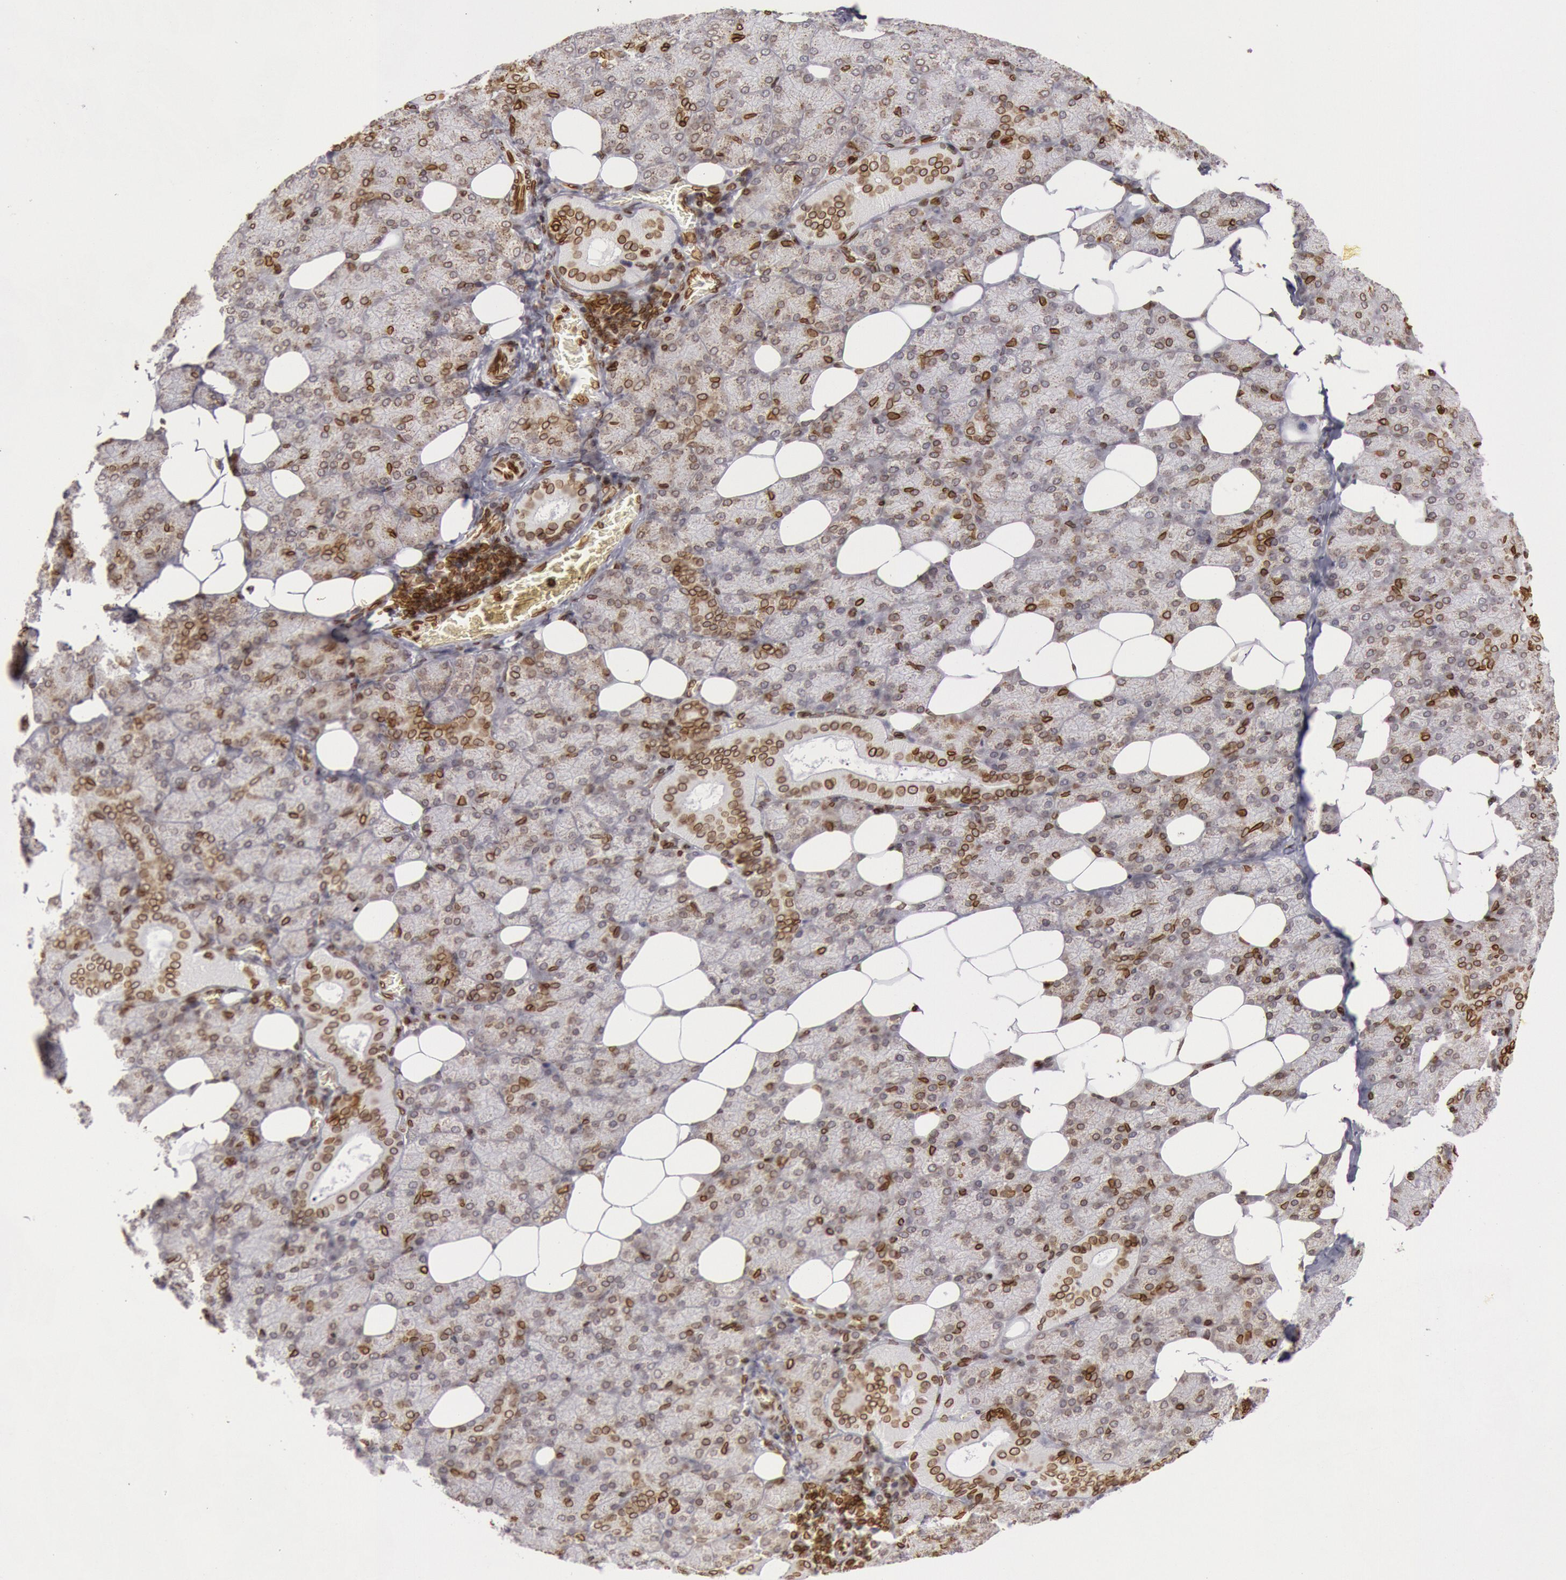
{"staining": {"intensity": "moderate", "quantity": "25%-75%", "location": "nuclear"}, "tissue": "salivary gland", "cell_type": "Glandular cells", "image_type": "normal", "snomed": [{"axis": "morphology", "description": "Normal tissue, NOS"}, {"axis": "topography", "description": "Lymph node"}, {"axis": "topography", "description": "Salivary gland"}], "caption": "High-magnification brightfield microscopy of unremarkable salivary gland stained with DAB (brown) and counterstained with hematoxylin (blue). glandular cells exhibit moderate nuclear expression is present in approximately25%-75% of cells.", "gene": "SUN2", "patient": {"sex": "male", "age": 8}}